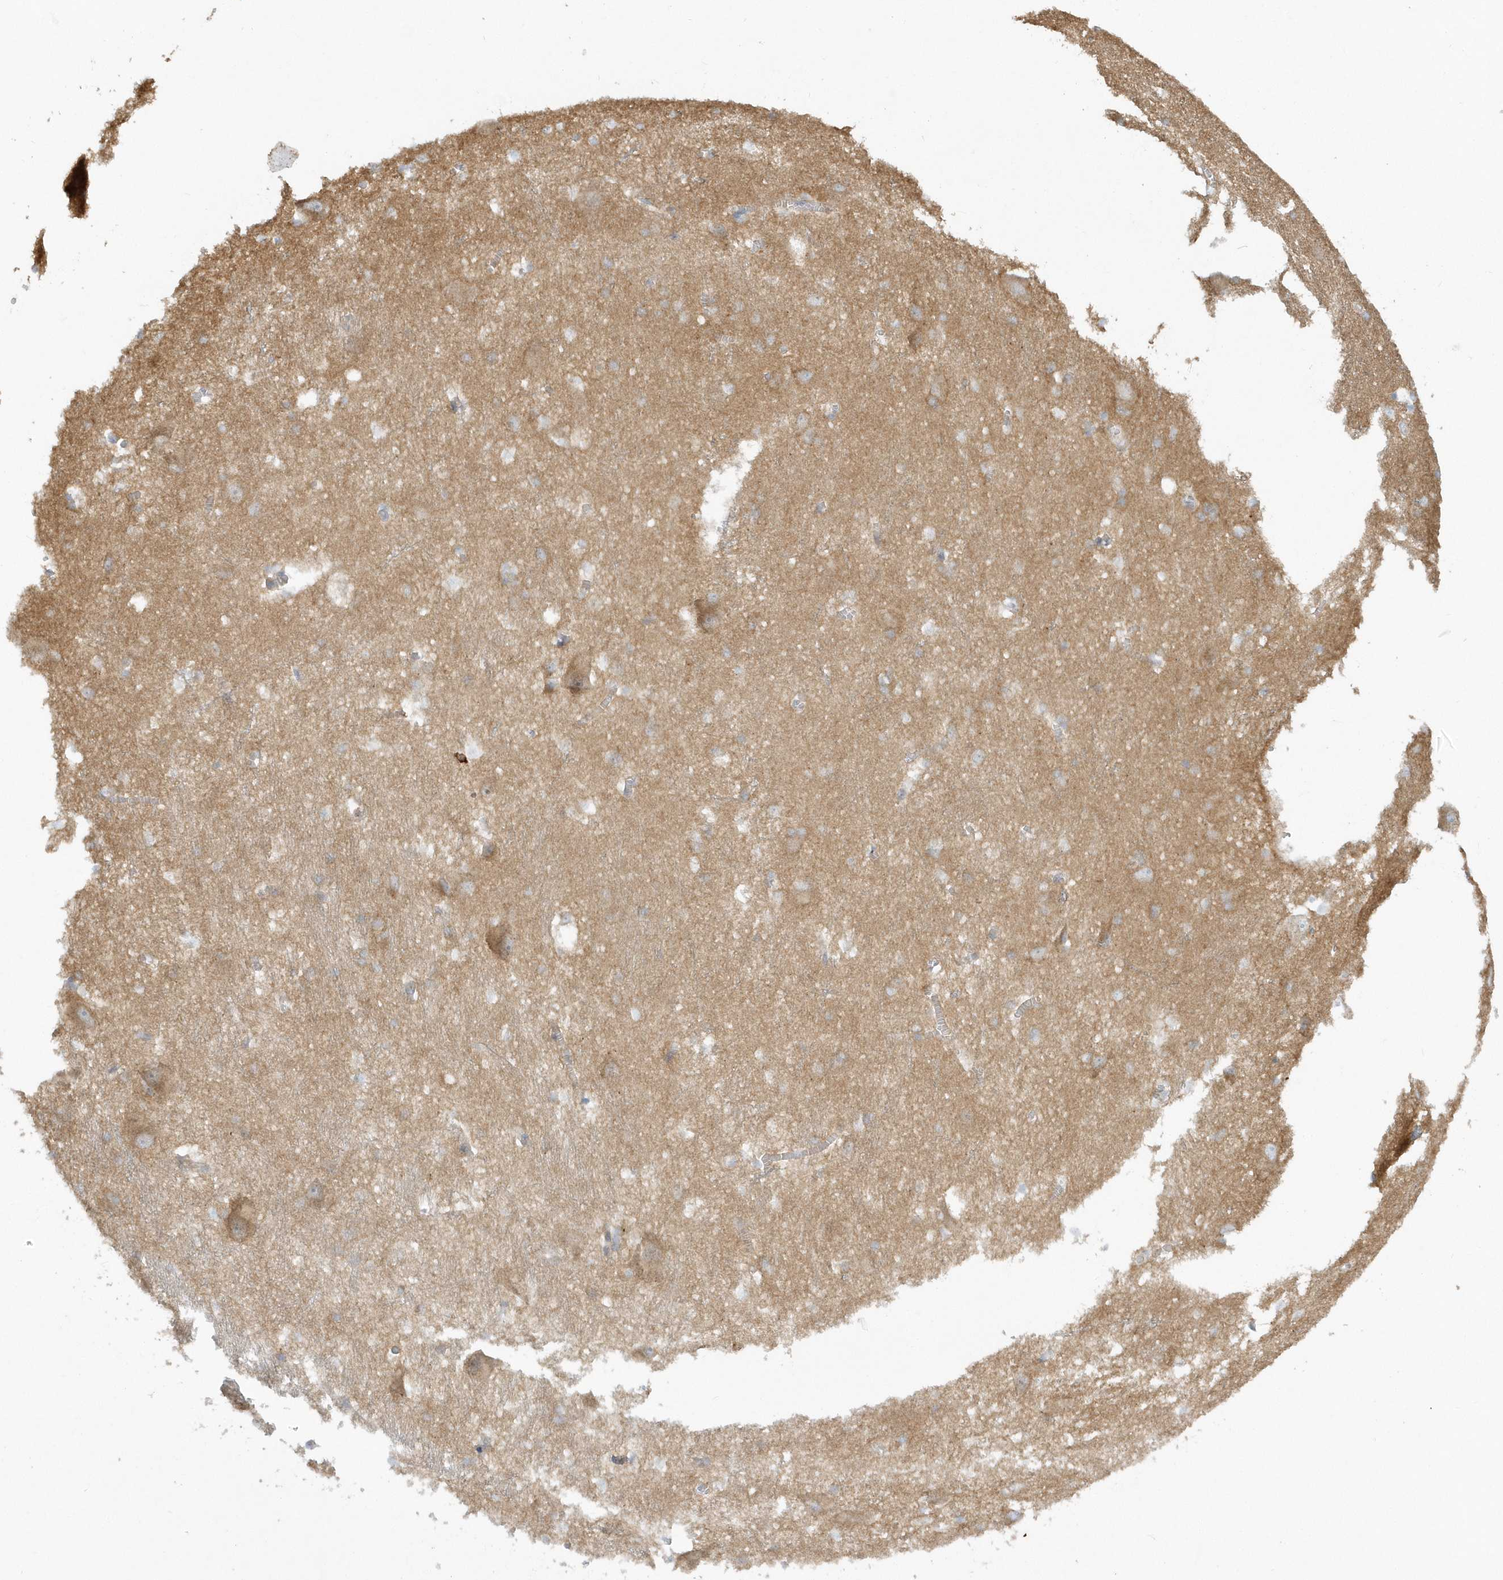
{"staining": {"intensity": "negative", "quantity": "none", "location": "none"}, "tissue": "caudate", "cell_type": "Glial cells", "image_type": "normal", "snomed": [{"axis": "morphology", "description": "Normal tissue, NOS"}, {"axis": "topography", "description": "Lateral ventricle wall"}], "caption": "IHC micrograph of unremarkable human caudate stained for a protein (brown), which shows no expression in glial cells.", "gene": "DNAJC18", "patient": {"sex": "male", "age": 37}}